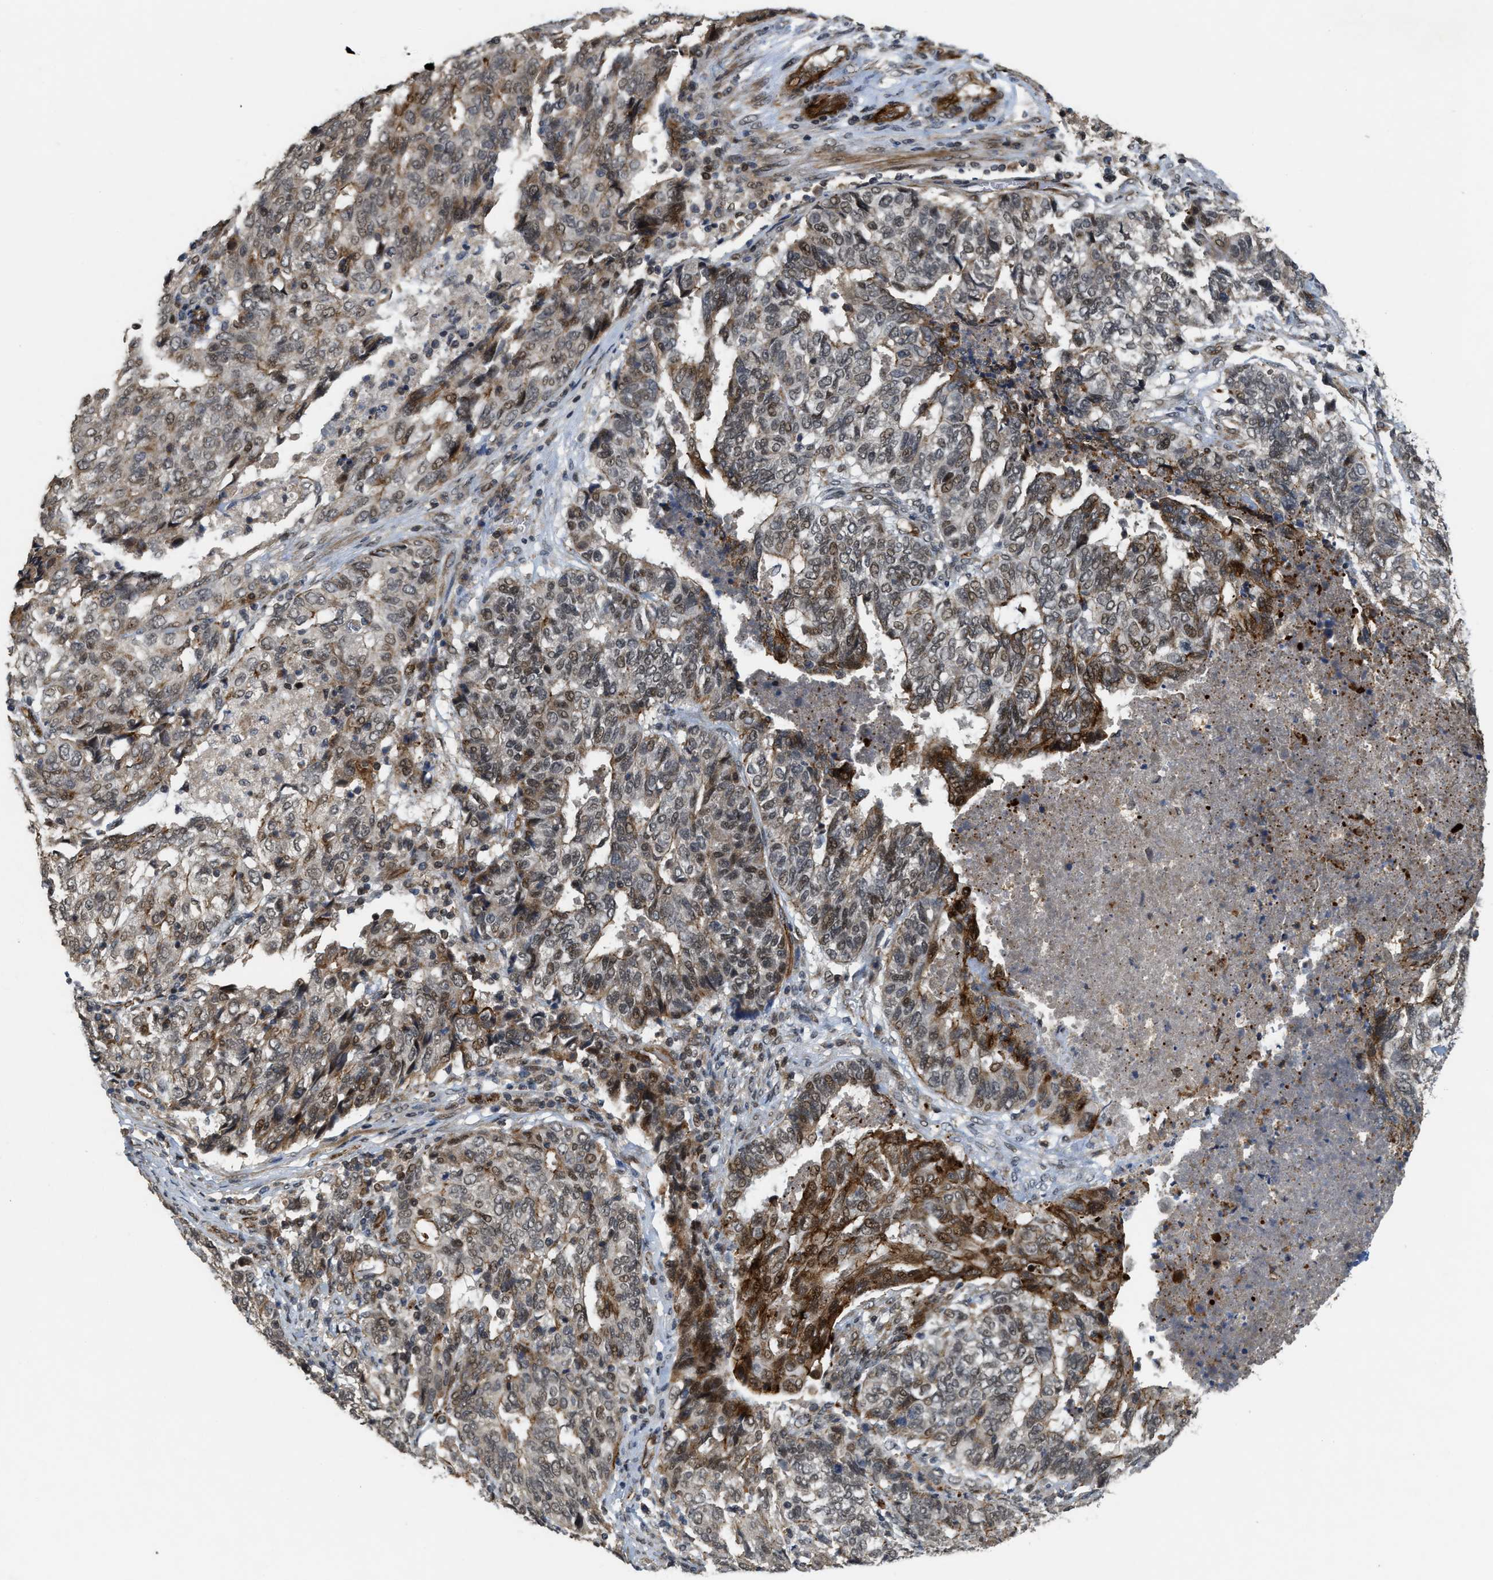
{"staining": {"intensity": "moderate", "quantity": "25%-75%", "location": "cytoplasmic/membranous,nuclear"}, "tissue": "endometrial cancer", "cell_type": "Tumor cells", "image_type": "cancer", "snomed": [{"axis": "morphology", "description": "Adenocarcinoma, NOS"}, {"axis": "topography", "description": "Endometrium"}], "caption": "Immunohistochemical staining of endometrial adenocarcinoma shows medium levels of moderate cytoplasmic/membranous and nuclear protein staining in about 25%-75% of tumor cells. (DAB (3,3'-diaminobenzidine) = brown stain, brightfield microscopy at high magnification).", "gene": "DPF2", "patient": {"sex": "female", "age": 80}}